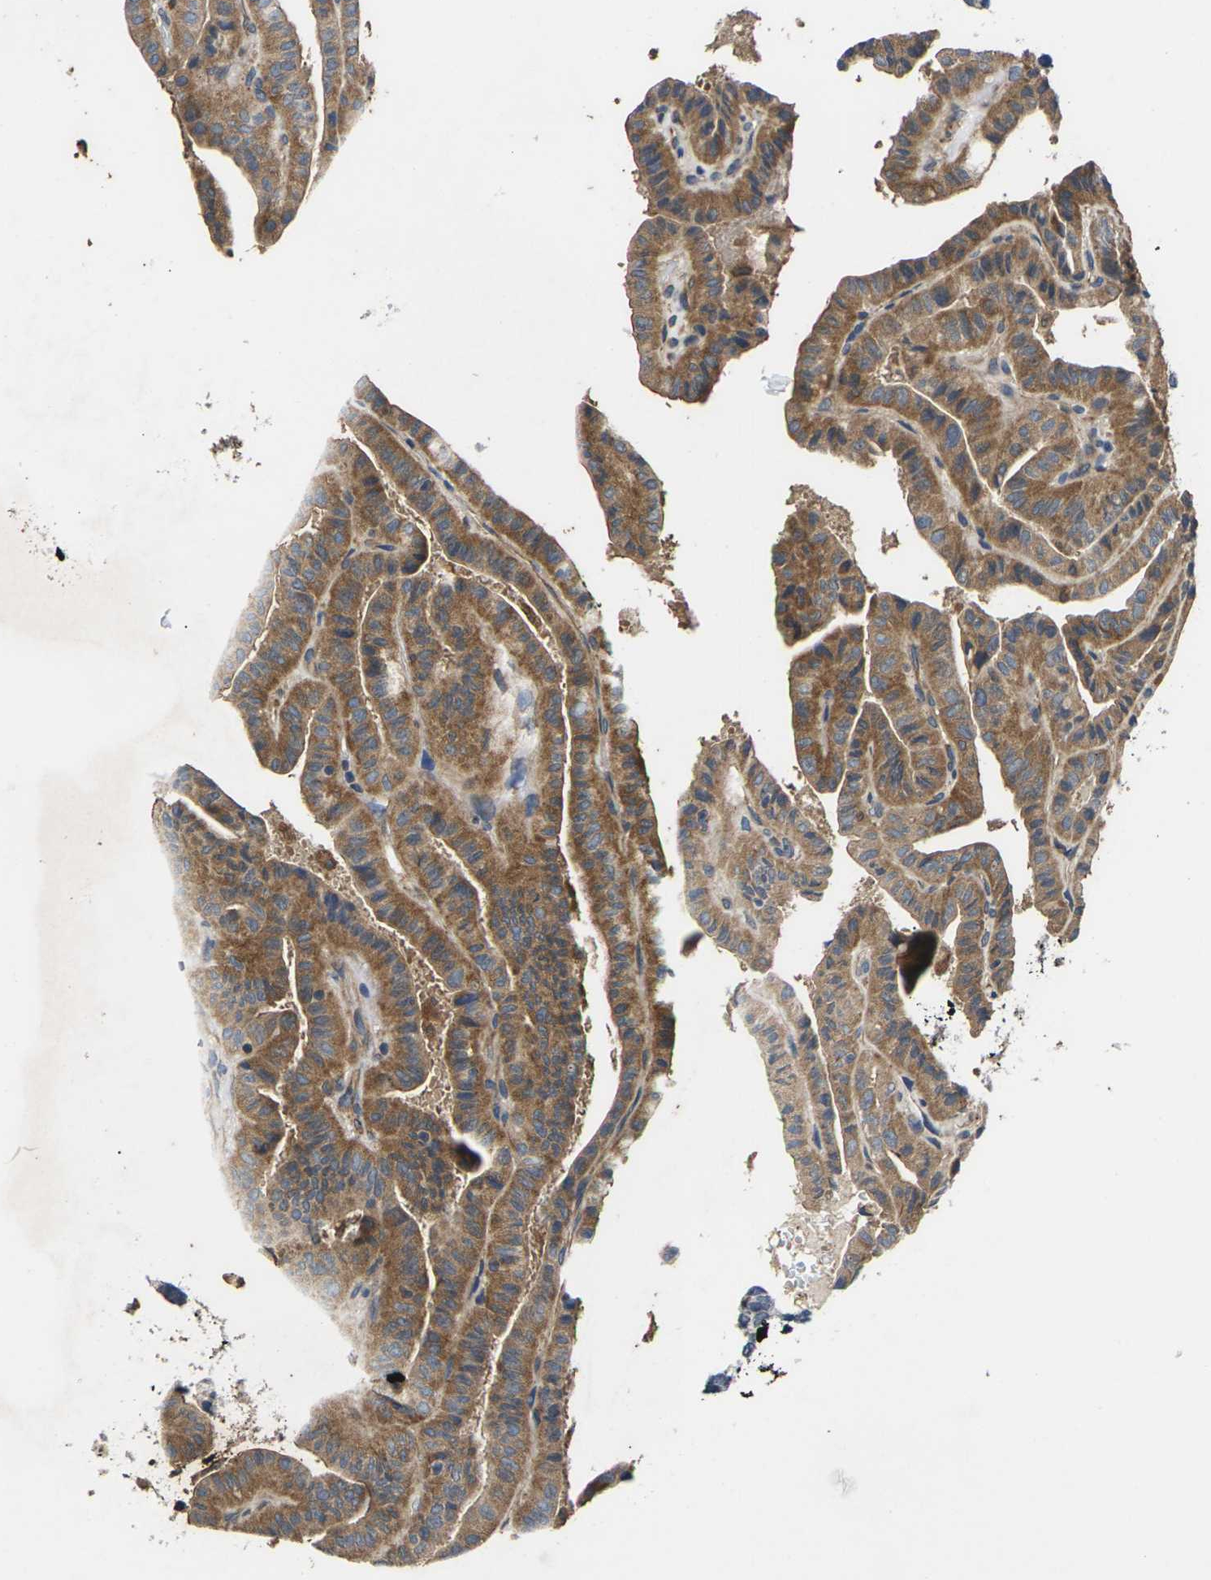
{"staining": {"intensity": "moderate", "quantity": ">75%", "location": "cytoplasmic/membranous"}, "tissue": "thyroid cancer", "cell_type": "Tumor cells", "image_type": "cancer", "snomed": [{"axis": "morphology", "description": "Papillary adenocarcinoma, NOS"}, {"axis": "topography", "description": "Thyroid gland"}], "caption": "The immunohistochemical stain shows moderate cytoplasmic/membranous staining in tumor cells of thyroid cancer (papillary adenocarcinoma) tissue. The staining was performed using DAB to visualize the protein expression in brown, while the nuclei were stained in blue with hematoxylin (Magnification: 20x).", "gene": "DKK2", "patient": {"sex": "male", "age": 77}}